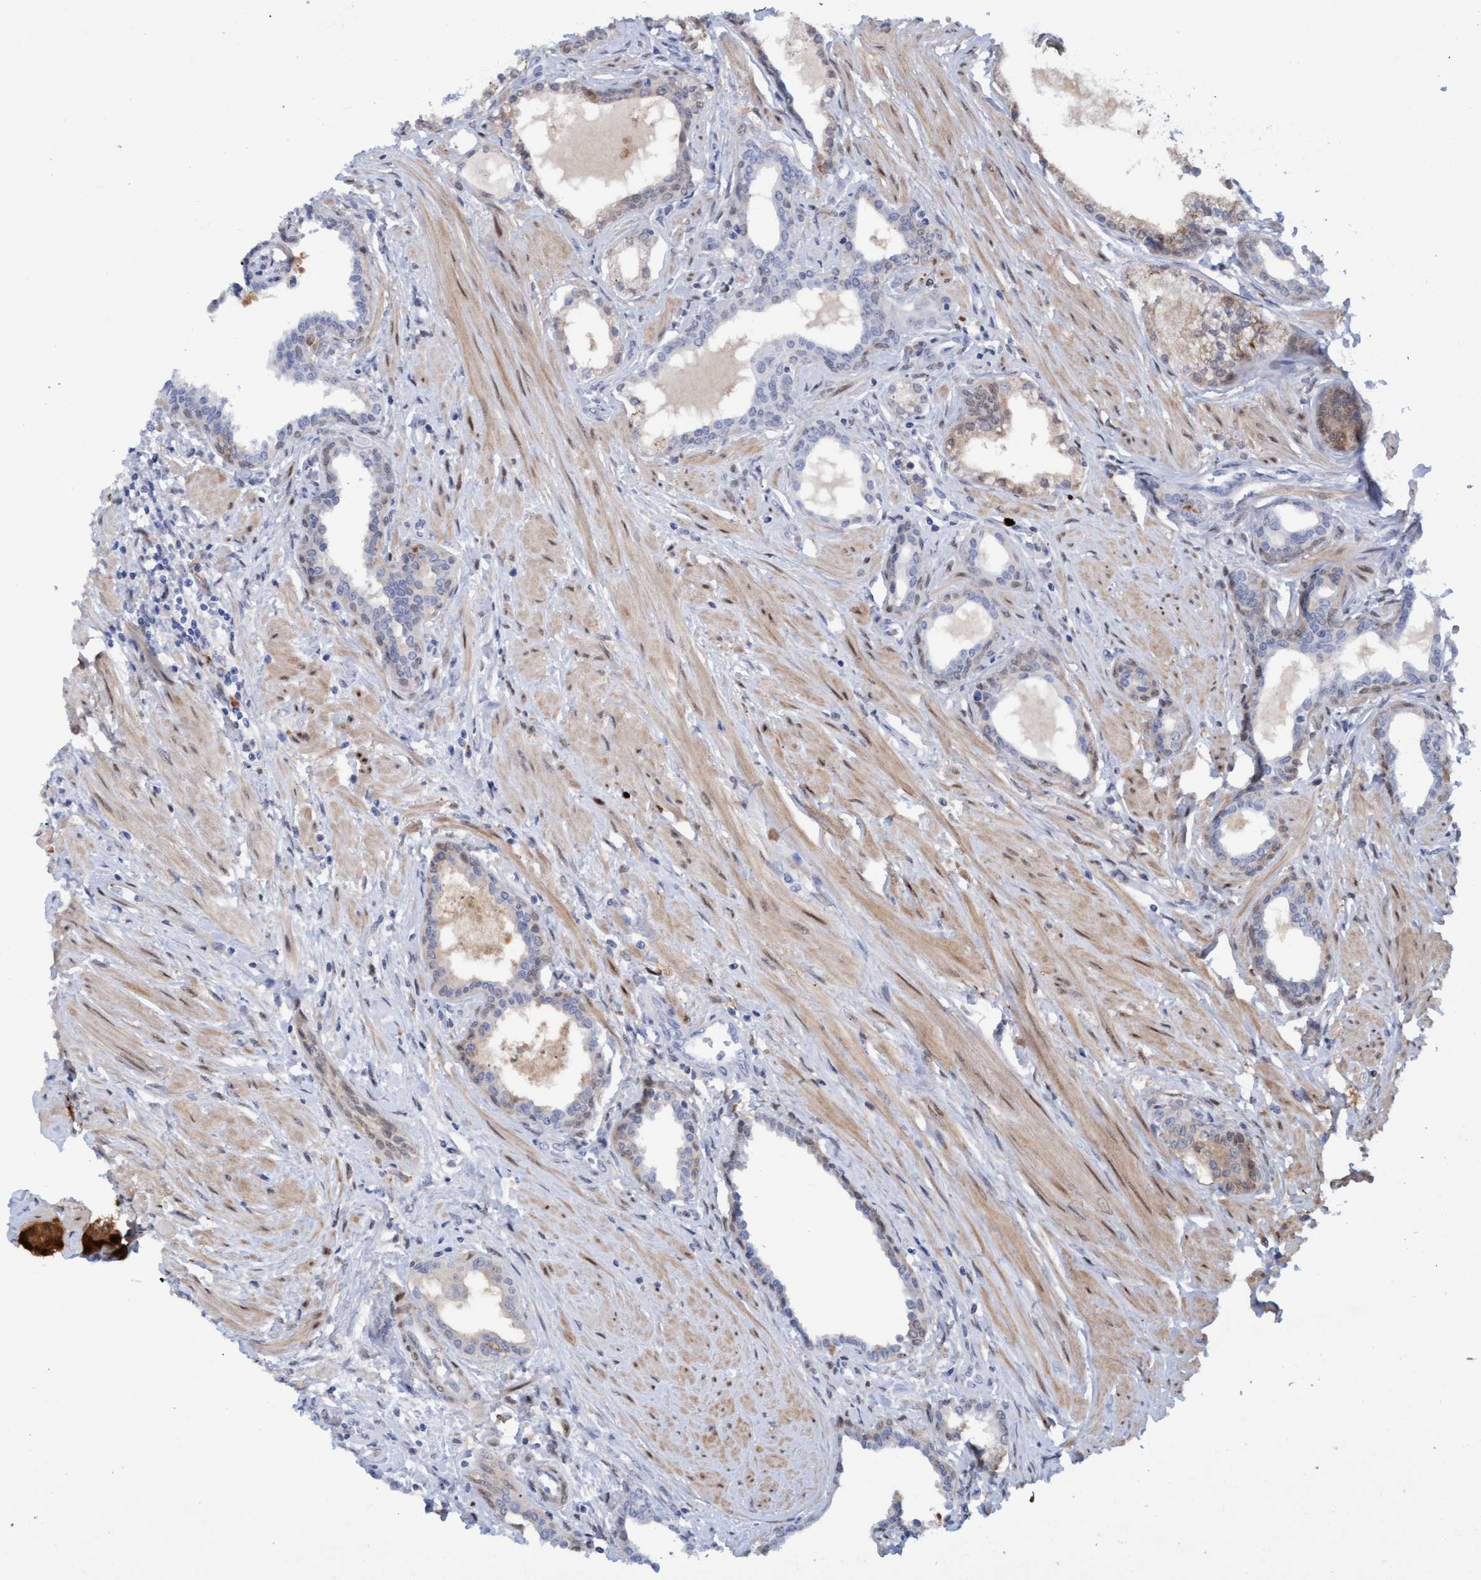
{"staining": {"intensity": "strong", "quantity": "<25%", "location": "cytoplasmic/membranous"}, "tissue": "prostate cancer", "cell_type": "Tumor cells", "image_type": "cancer", "snomed": [{"axis": "morphology", "description": "Adenocarcinoma, High grade"}, {"axis": "topography", "description": "Prostate"}], "caption": "Prostate cancer (adenocarcinoma (high-grade)) tissue reveals strong cytoplasmic/membranous staining in approximately <25% of tumor cells", "gene": "PINX1", "patient": {"sex": "male", "age": 52}}